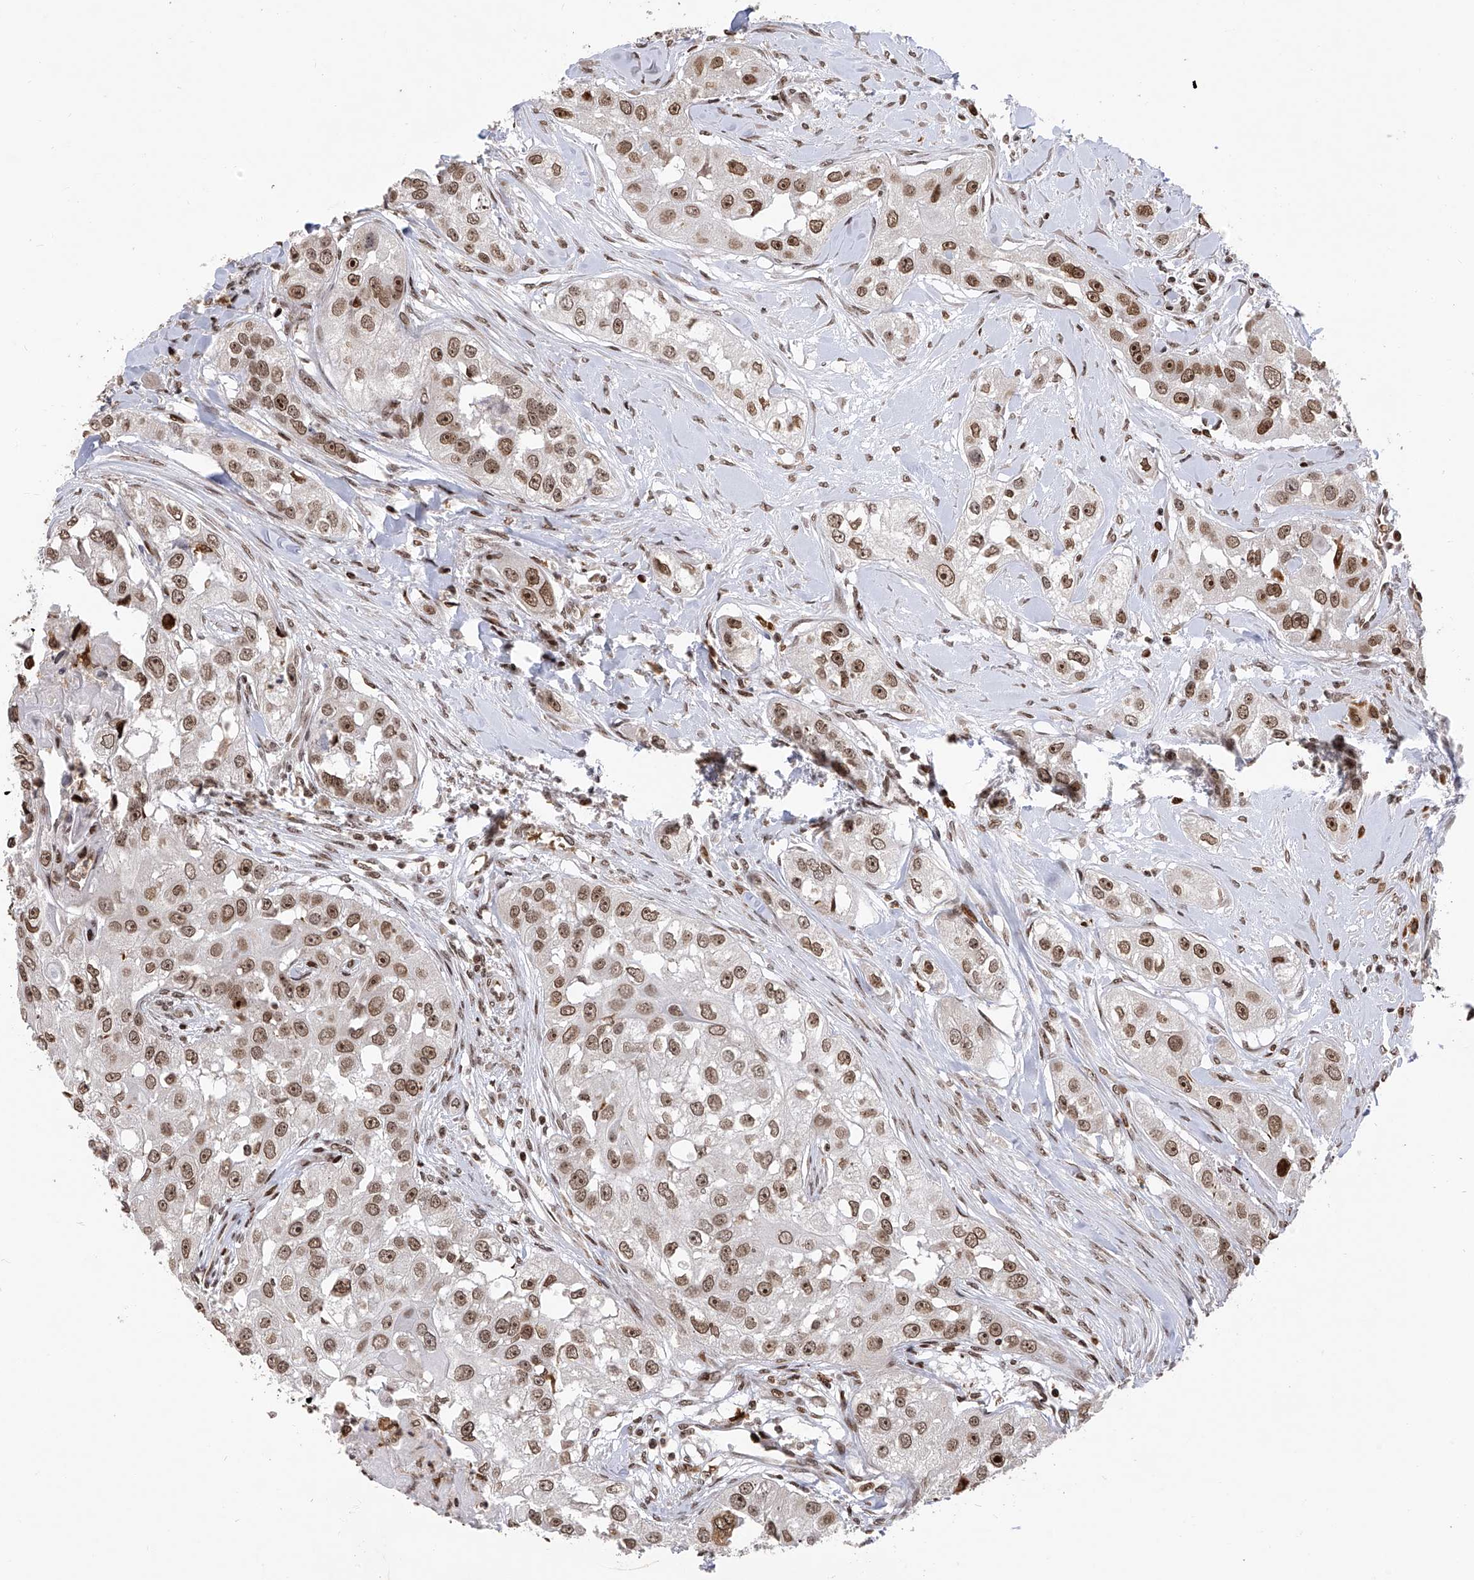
{"staining": {"intensity": "moderate", "quantity": ">75%", "location": "nuclear"}, "tissue": "head and neck cancer", "cell_type": "Tumor cells", "image_type": "cancer", "snomed": [{"axis": "morphology", "description": "Normal tissue, NOS"}, {"axis": "morphology", "description": "Squamous cell carcinoma, NOS"}, {"axis": "topography", "description": "Skeletal muscle"}, {"axis": "topography", "description": "Head-Neck"}], "caption": "Immunohistochemistry (IHC) staining of head and neck cancer (squamous cell carcinoma), which reveals medium levels of moderate nuclear expression in approximately >75% of tumor cells indicating moderate nuclear protein expression. The staining was performed using DAB (brown) for protein detection and nuclei were counterstained in hematoxylin (blue).", "gene": "PAK1IP1", "patient": {"sex": "male", "age": 51}}